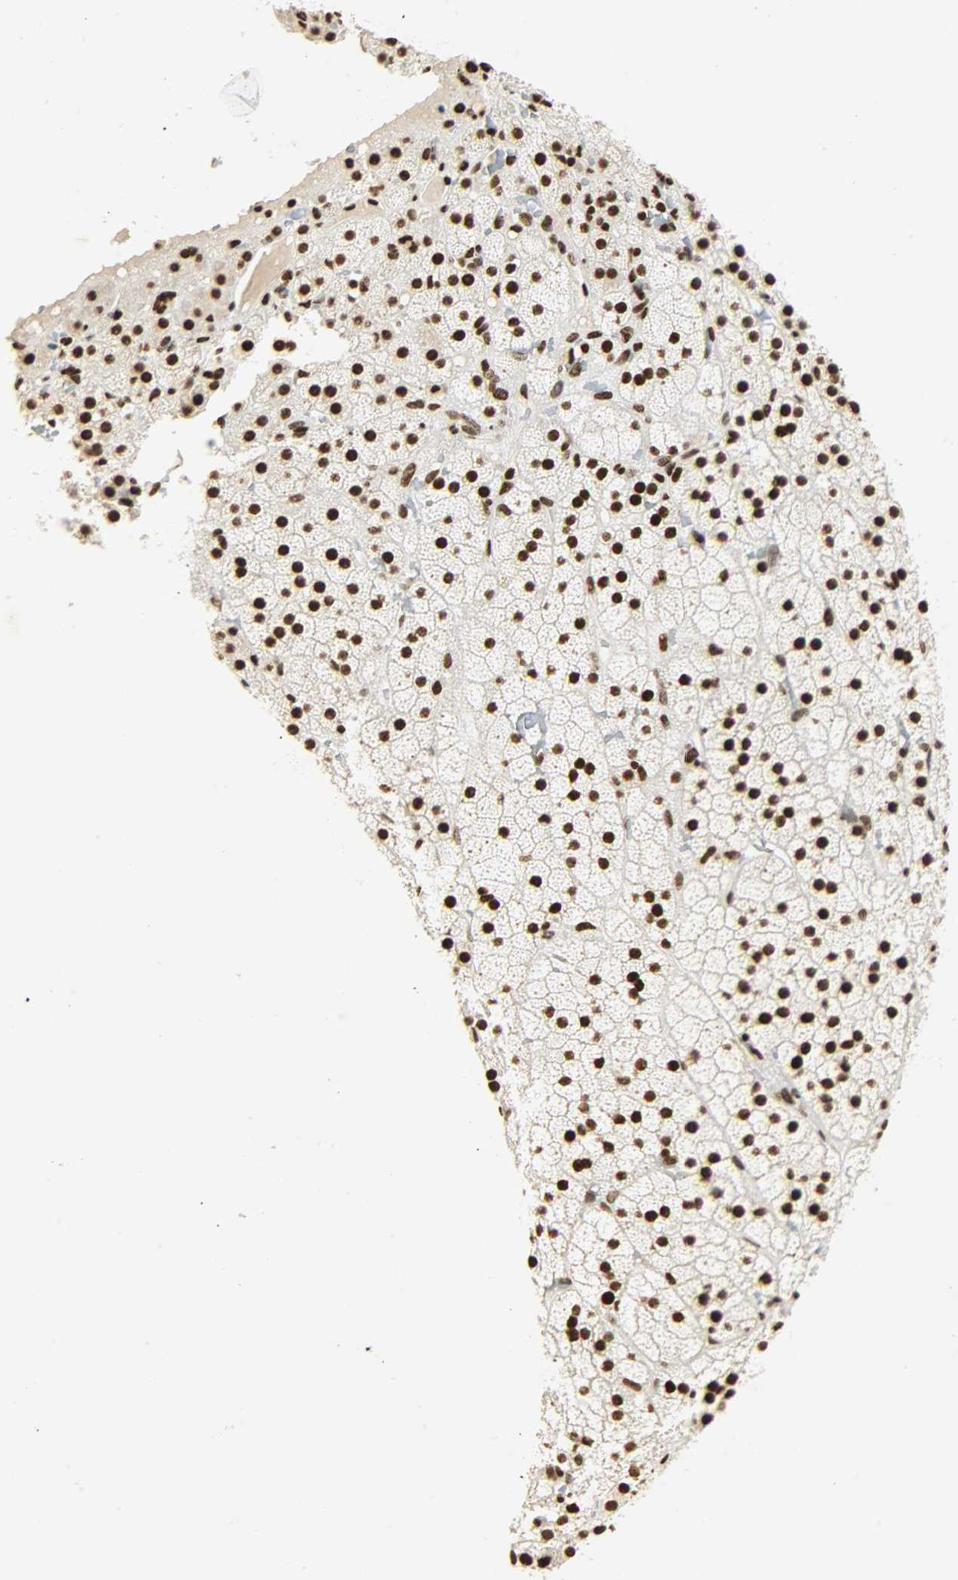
{"staining": {"intensity": "moderate", "quantity": ">75%", "location": "nuclear"}, "tissue": "adrenal gland", "cell_type": "Glandular cells", "image_type": "normal", "snomed": [{"axis": "morphology", "description": "Normal tissue, NOS"}, {"axis": "topography", "description": "Adrenal gland"}], "caption": "Immunohistochemical staining of benign human adrenal gland exhibits moderate nuclear protein staining in about >75% of glandular cells. (IHC, brightfield microscopy, high magnification).", "gene": "KHDRBS1", "patient": {"sex": "male", "age": 35}}